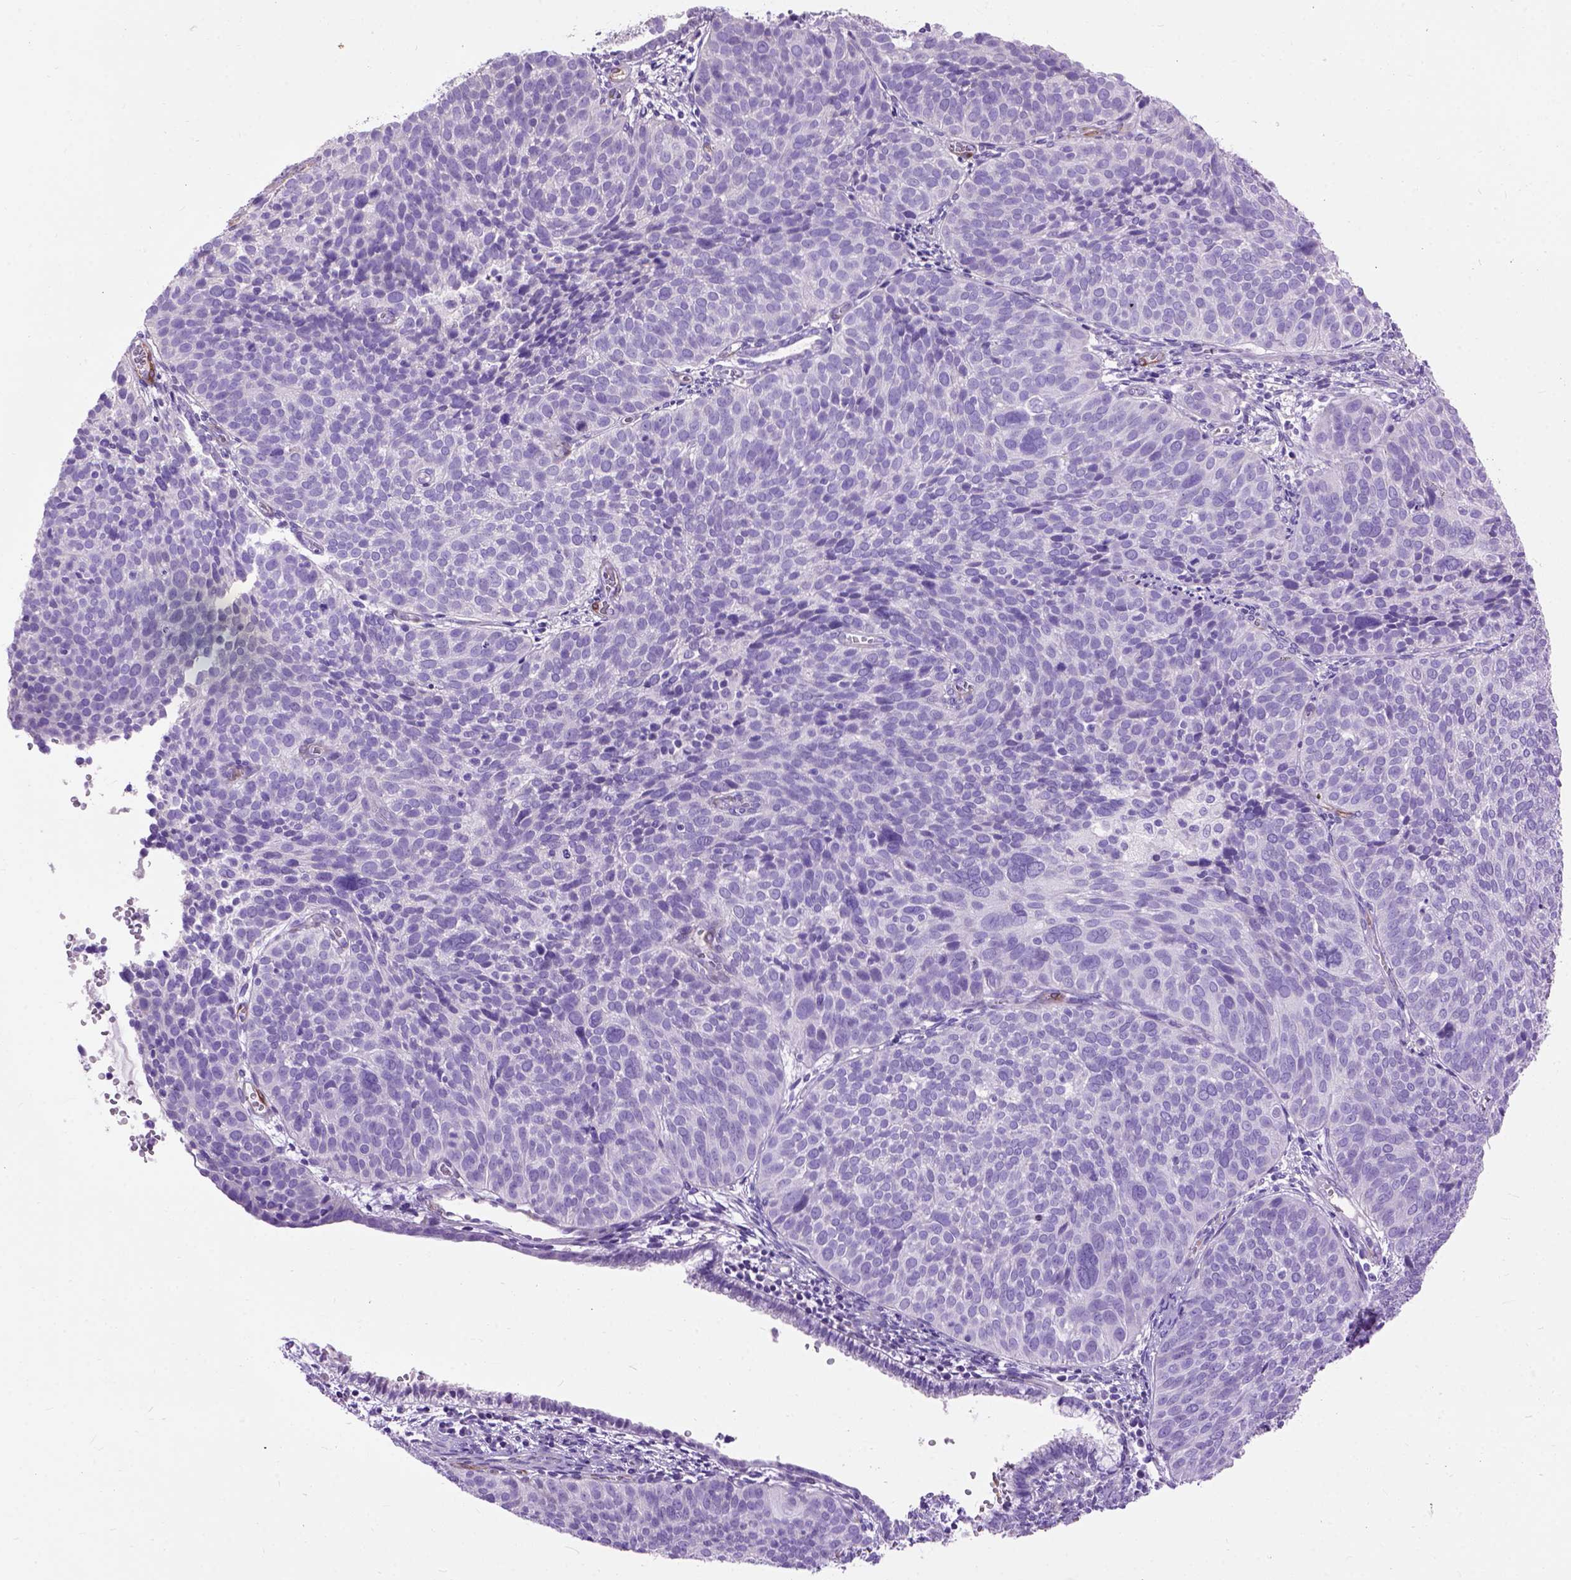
{"staining": {"intensity": "negative", "quantity": "none", "location": "none"}, "tissue": "cervical cancer", "cell_type": "Tumor cells", "image_type": "cancer", "snomed": [{"axis": "morphology", "description": "Squamous cell carcinoma, NOS"}, {"axis": "topography", "description": "Cervix"}], "caption": "This is a micrograph of immunohistochemistry staining of cervical cancer, which shows no expression in tumor cells.", "gene": "MAPT", "patient": {"sex": "female", "age": 39}}